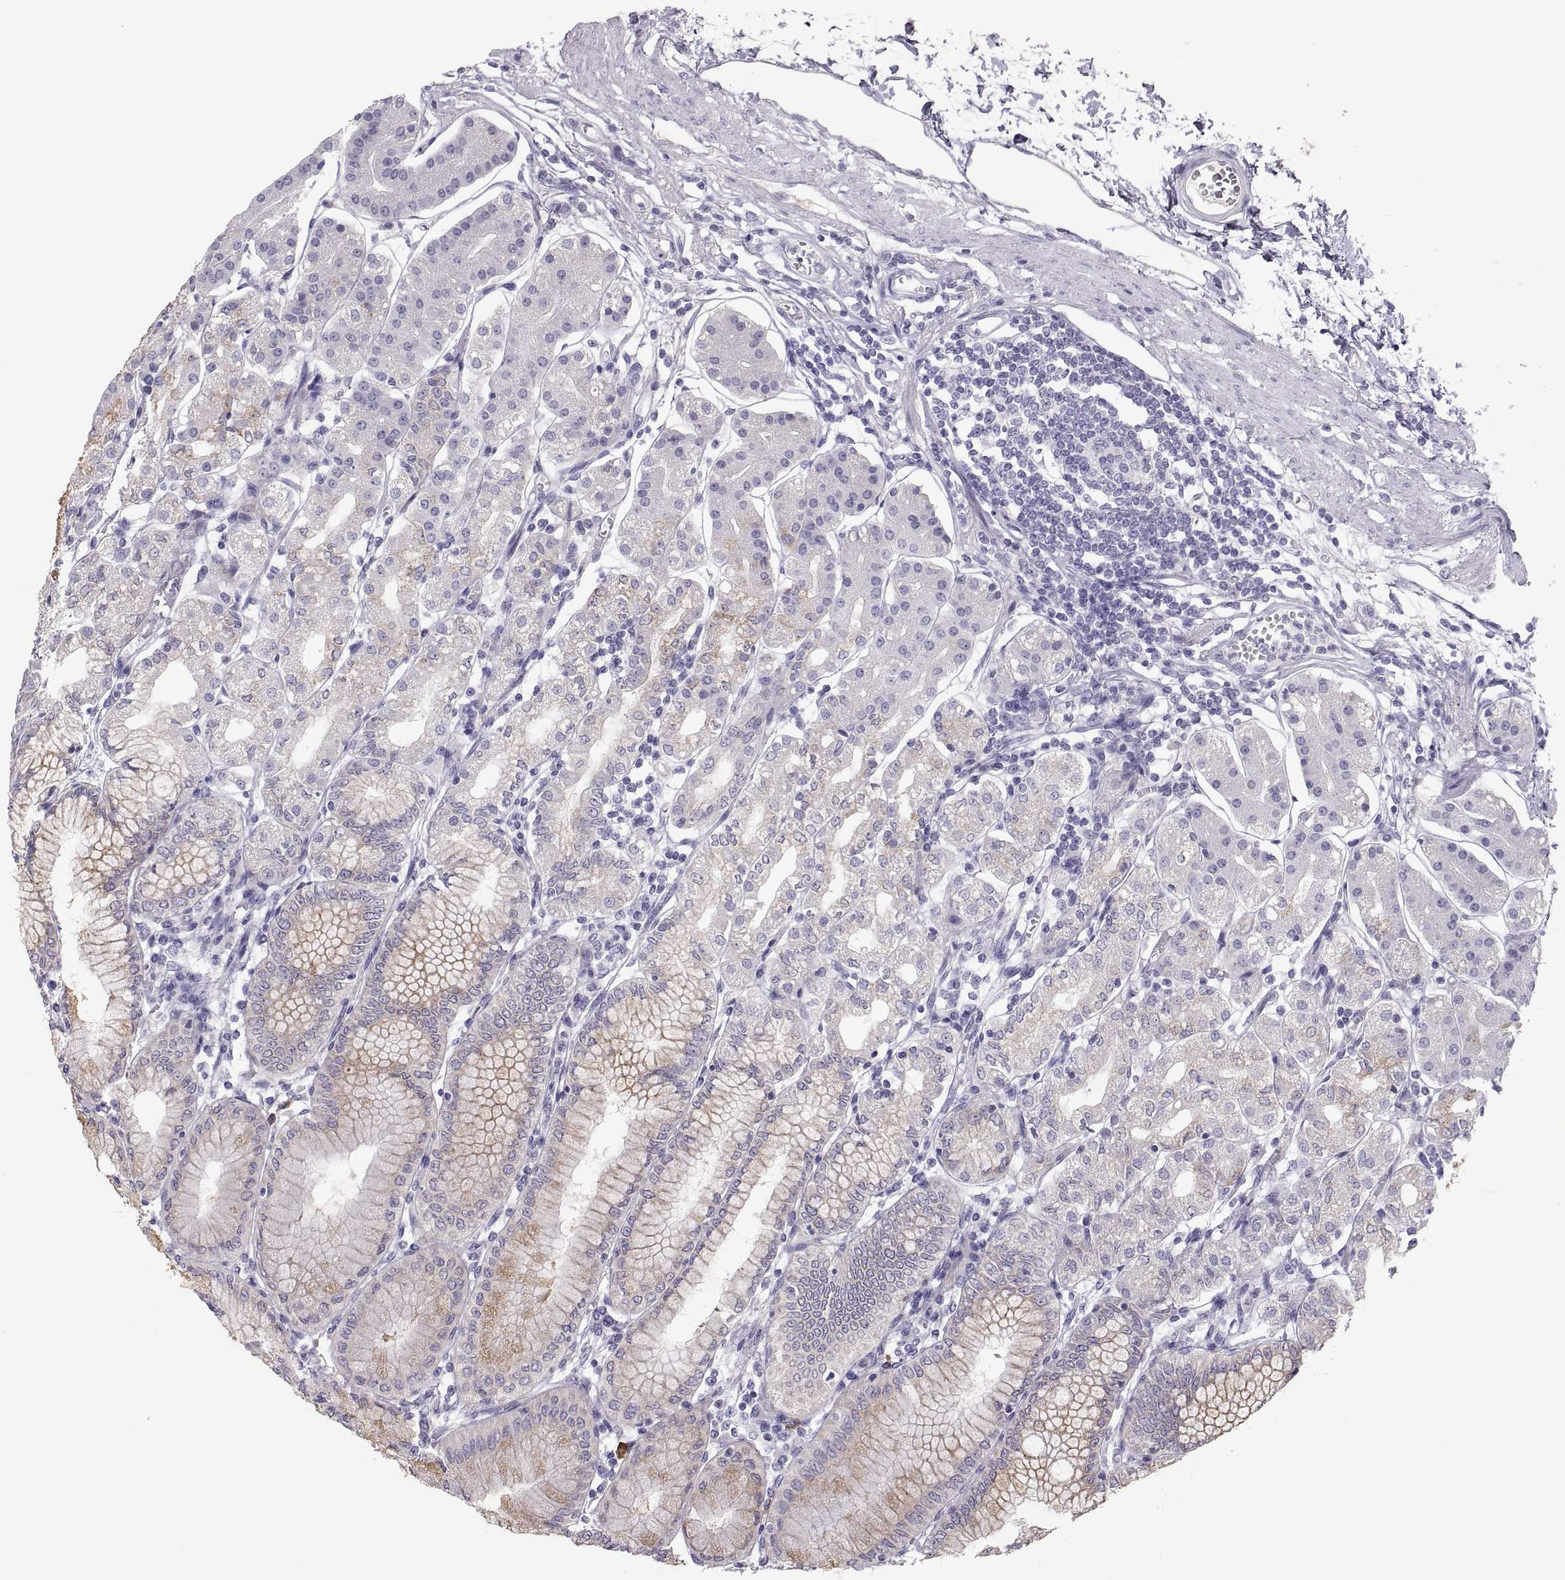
{"staining": {"intensity": "negative", "quantity": "none", "location": "none"}, "tissue": "stomach", "cell_type": "Glandular cells", "image_type": "normal", "snomed": [{"axis": "morphology", "description": "Normal tissue, NOS"}, {"axis": "topography", "description": "Skeletal muscle"}, {"axis": "topography", "description": "Stomach"}], "caption": "IHC histopathology image of unremarkable stomach: stomach stained with DAB (3,3'-diaminobenzidine) shows no significant protein positivity in glandular cells.", "gene": "MAGEB2", "patient": {"sex": "female", "age": 57}}